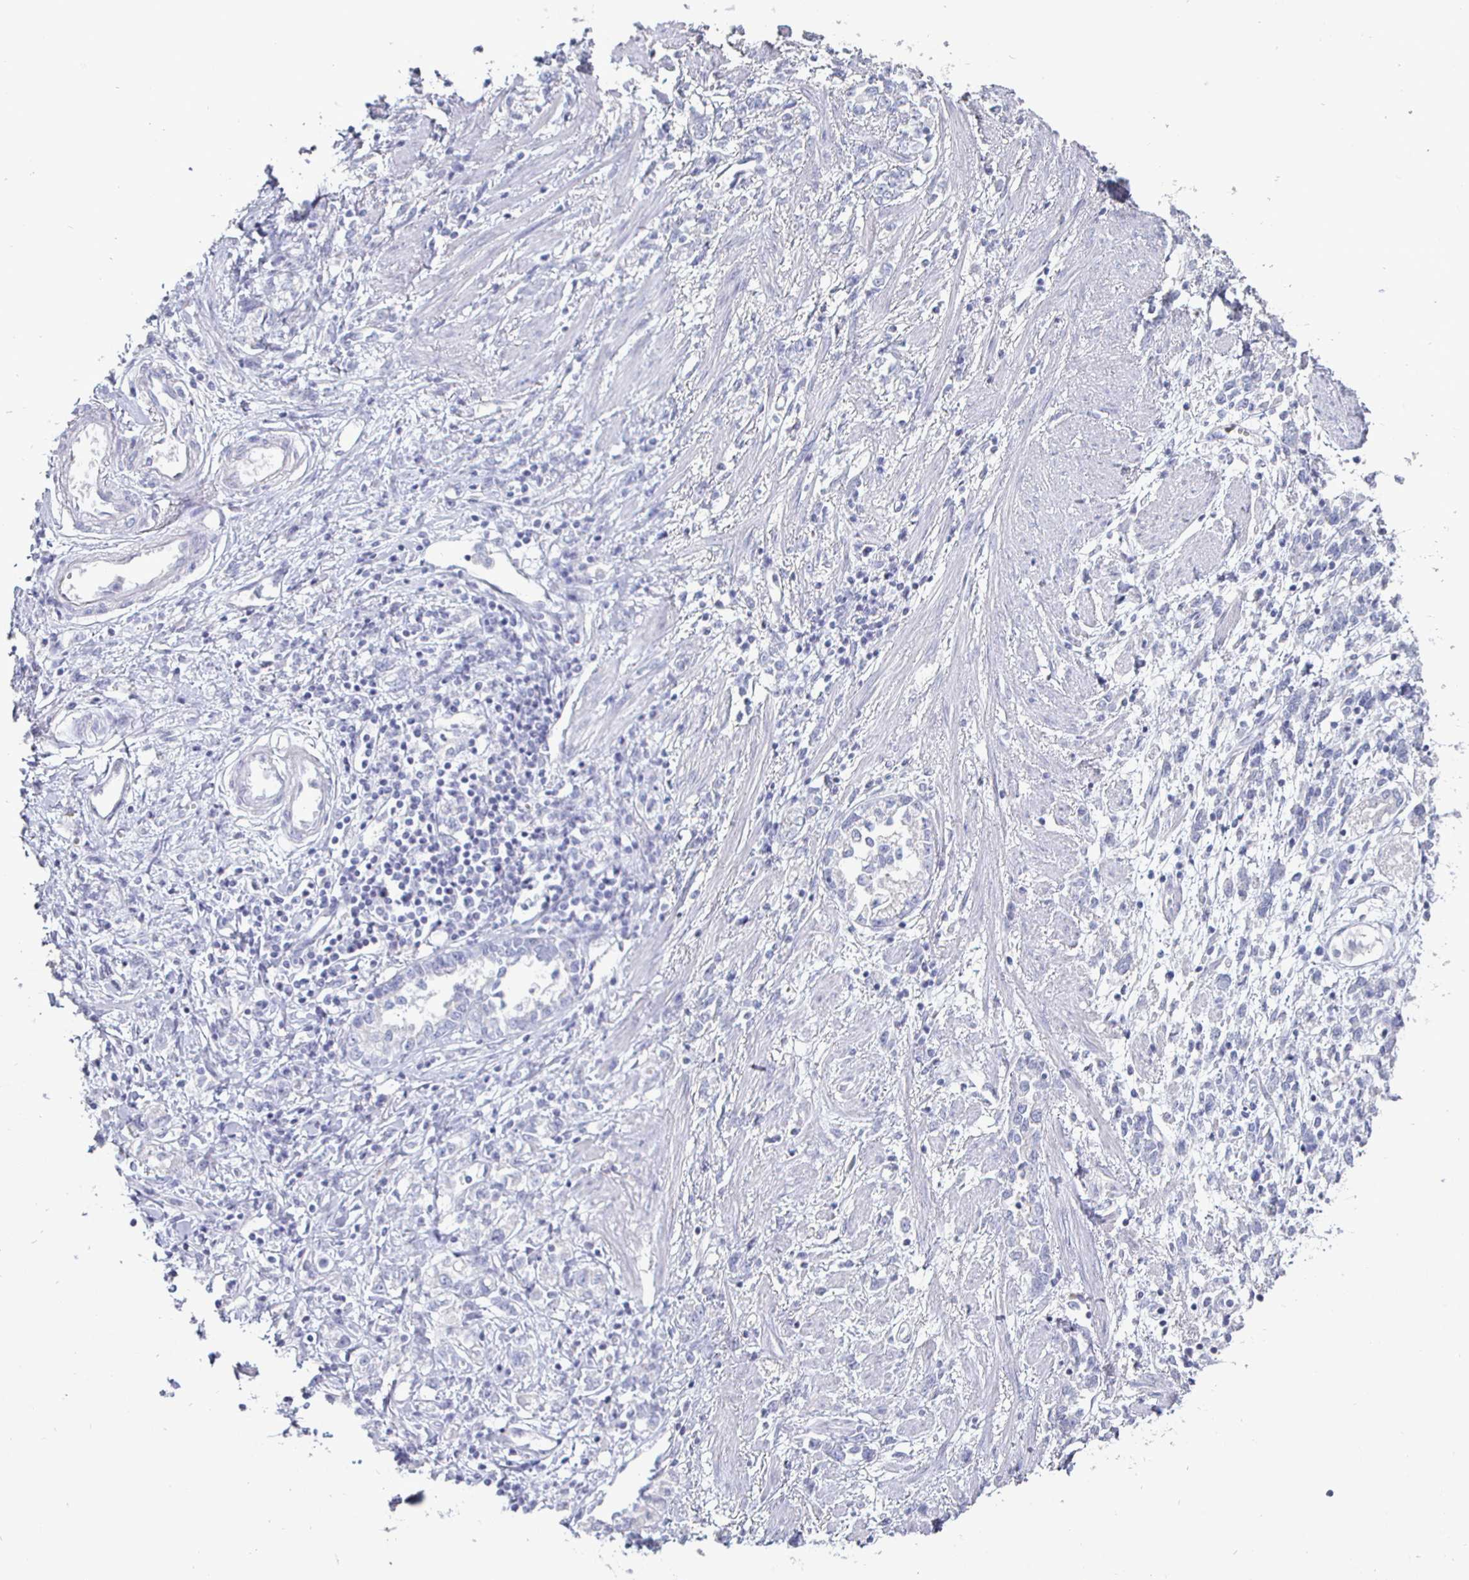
{"staining": {"intensity": "negative", "quantity": "none", "location": "none"}, "tissue": "stomach cancer", "cell_type": "Tumor cells", "image_type": "cancer", "snomed": [{"axis": "morphology", "description": "Adenocarcinoma, NOS"}, {"axis": "topography", "description": "Stomach"}], "caption": "An image of human stomach cancer is negative for staining in tumor cells.", "gene": "ENPP1", "patient": {"sex": "female", "age": 76}}